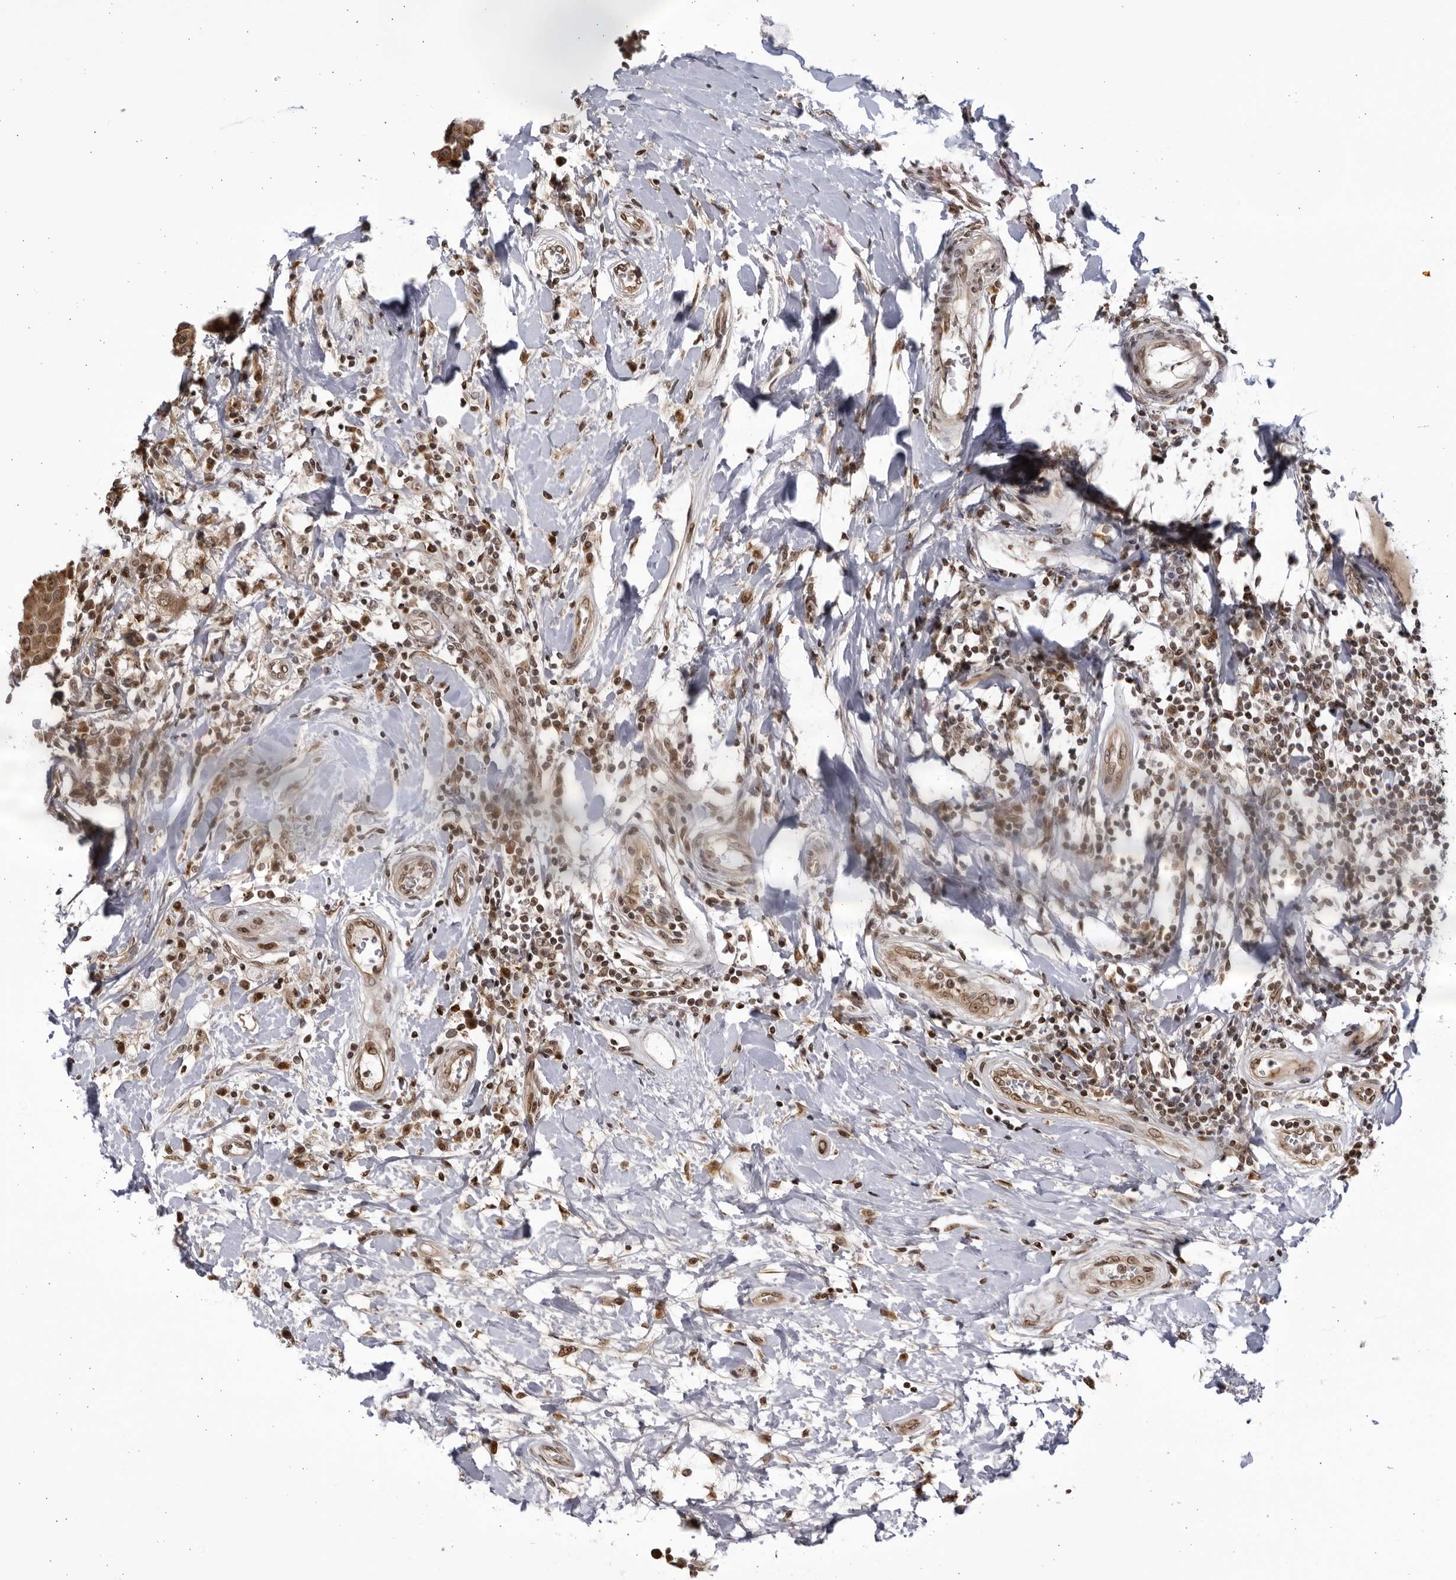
{"staining": {"intensity": "moderate", "quantity": ">75%", "location": "cytoplasmic/membranous,nuclear"}, "tissue": "breast cancer", "cell_type": "Tumor cells", "image_type": "cancer", "snomed": [{"axis": "morphology", "description": "Duct carcinoma"}, {"axis": "topography", "description": "Breast"}], "caption": "Tumor cells show moderate cytoplasmic/membranous and nuclear expression in about >75% of cells in breast cancer (intraductal carcinoma).", "gene": "RASGEF1C", "patient": {"sex": "female", "age": 27}}